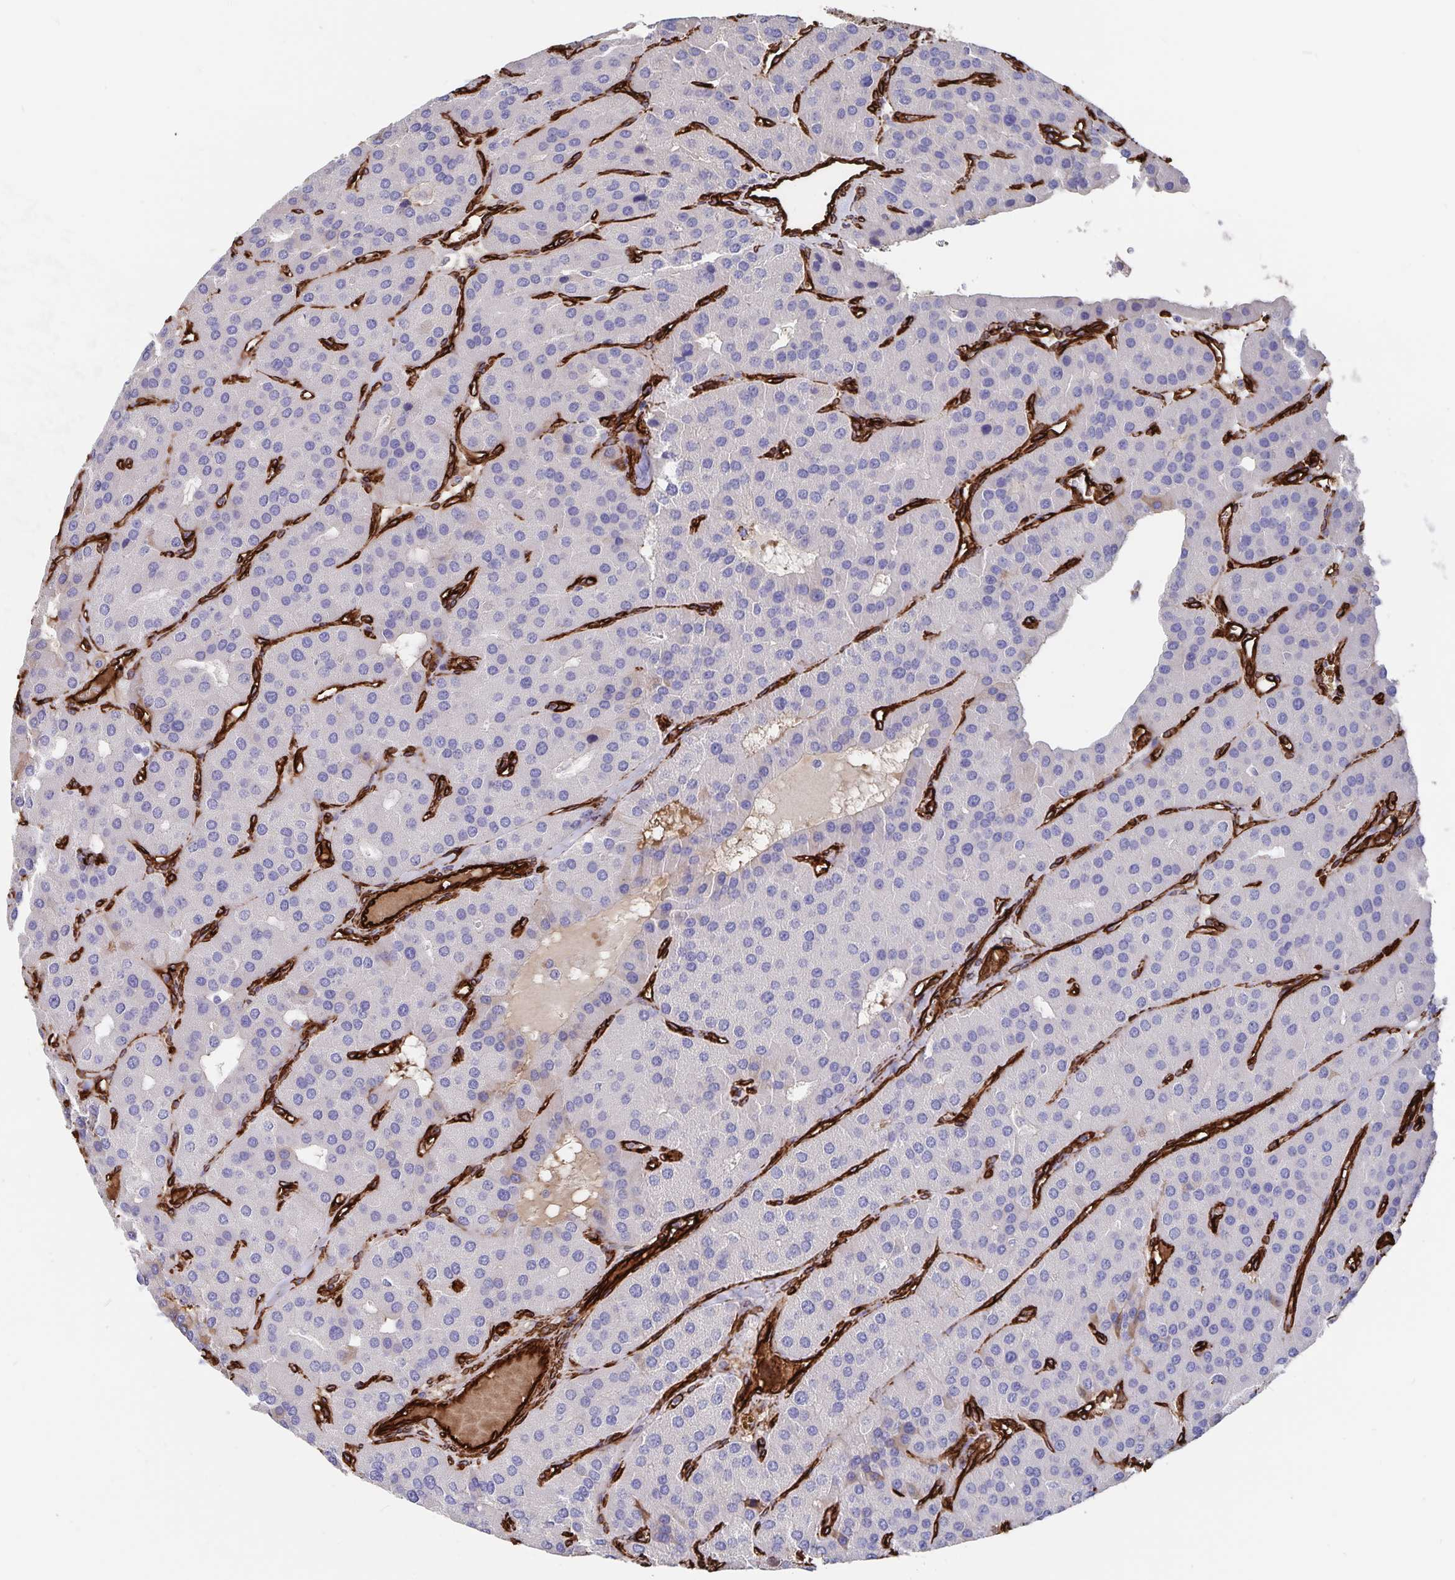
{"staining": {"intensity": "negative", "quantity": "none", "location": "none"}, "tissue": "parathyroid gland", "cell_type": "Glandular cells", "image_type": "normal", "snomed": [{"axis": "morphology", "description": "Normal tissue, NOS"}, {"axis": "morphology", "description": "Adenoma, NOS"}, {"axis": "topography", "description": "Parathyroid gland"}], "caption": "DAB immunohistochemical staining of unremarkable human parathyroid gland shows no significant expression in glandular cells.", "gene": "DCHS2", "patient": {"sex": "female", "age": 86}}